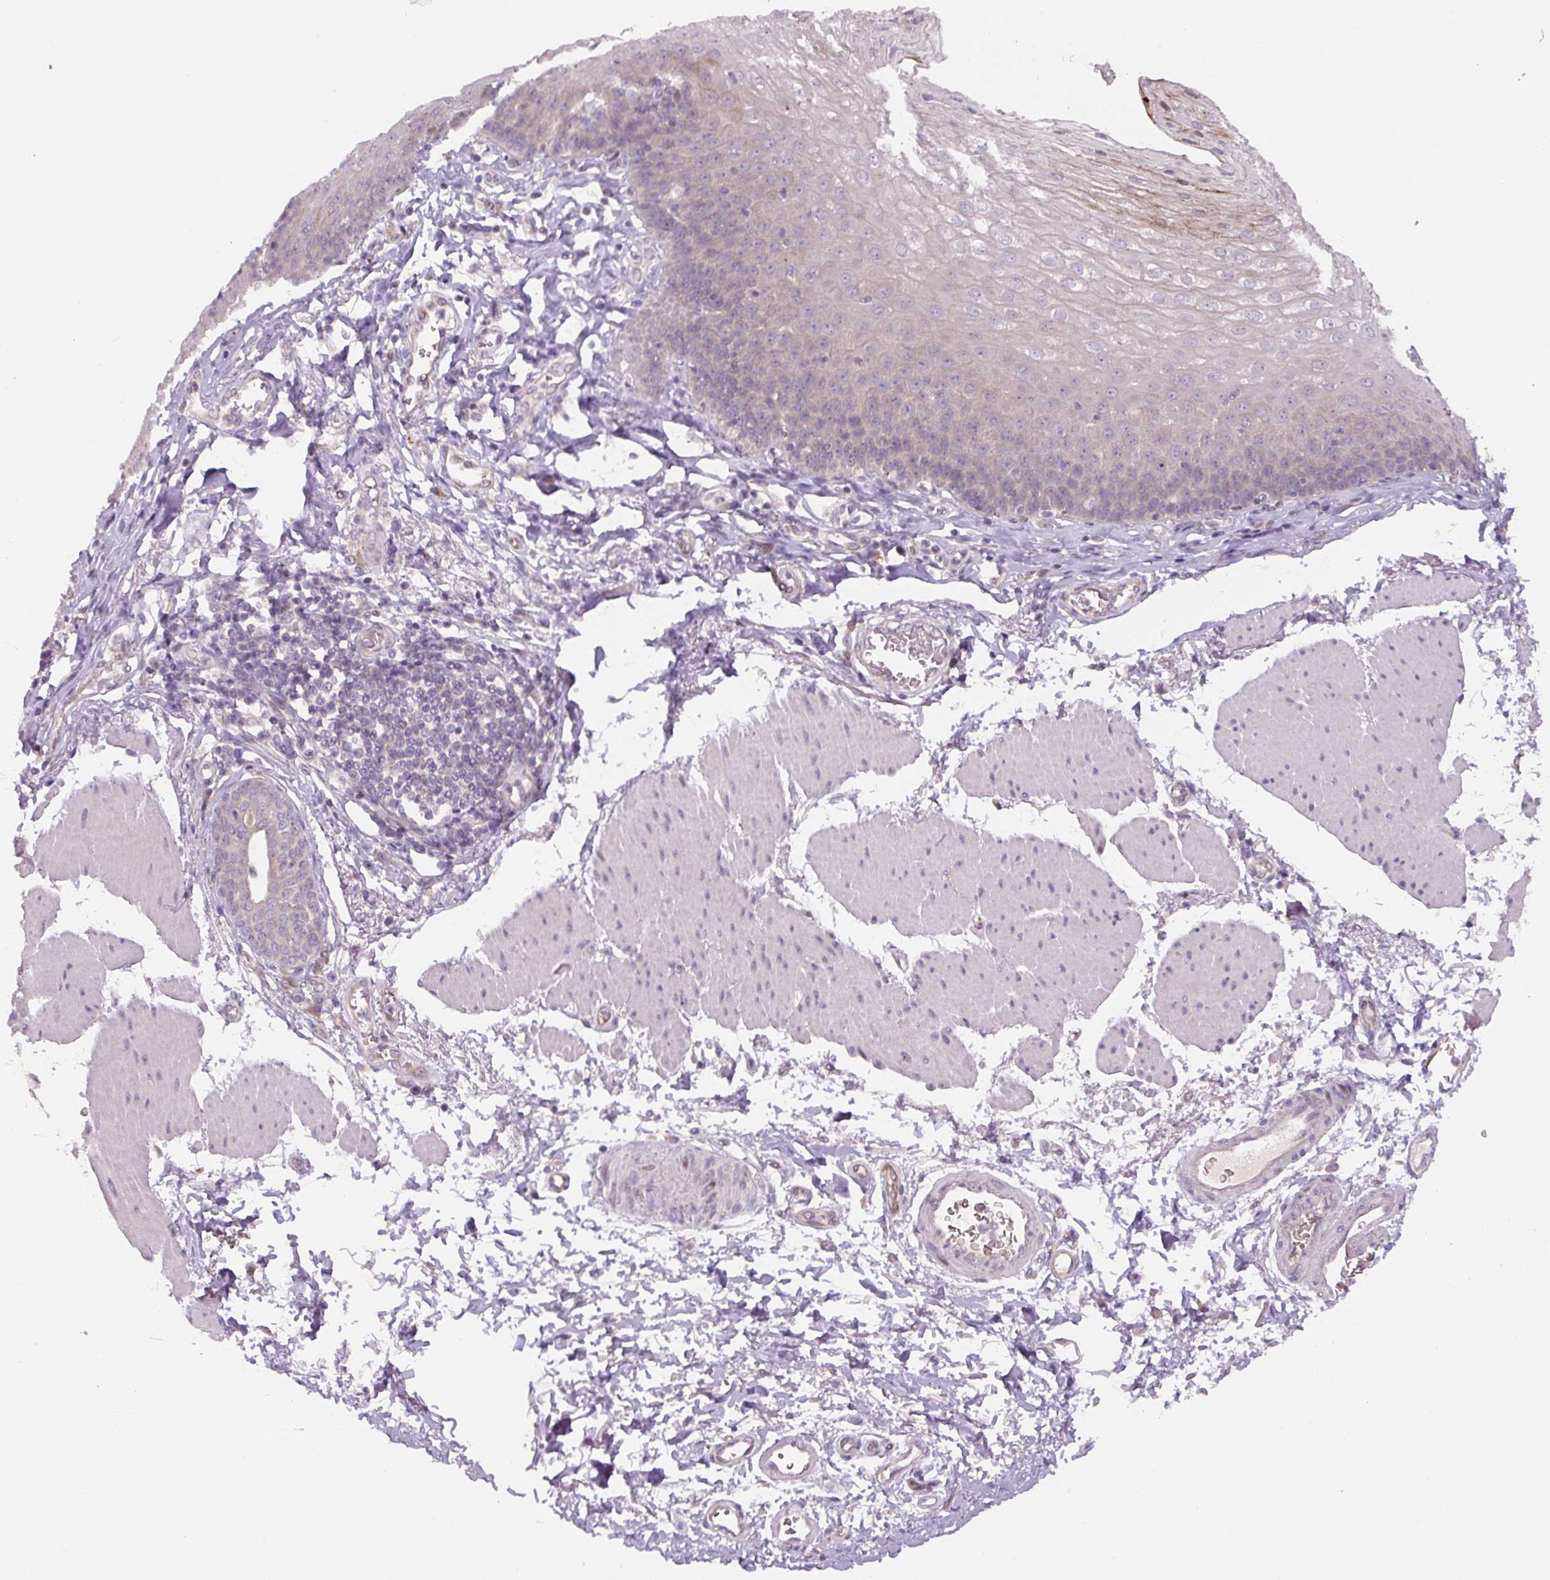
{"staining": {"intensity": "moderate", "quantity": "<25%", "location": "cytoplasmic/membranous"}, "tissue": "esophagus", "cell_type": "Squamous epithelial cells", "image_type": "normal", "snomed": [{"axis": "morphology", "description": "Normal tissue, NOS"}, {"axis": "topography", "description": "Esophagus"}], "caption": "Immunohistochemical staining of normal human esophagus reveals moderate cytoplasmic/membranous protein expression in approximately <25% of squamous epithelial cells.", "gene": "YIF1B", "patient": {"sex": "female", "age": 81}}